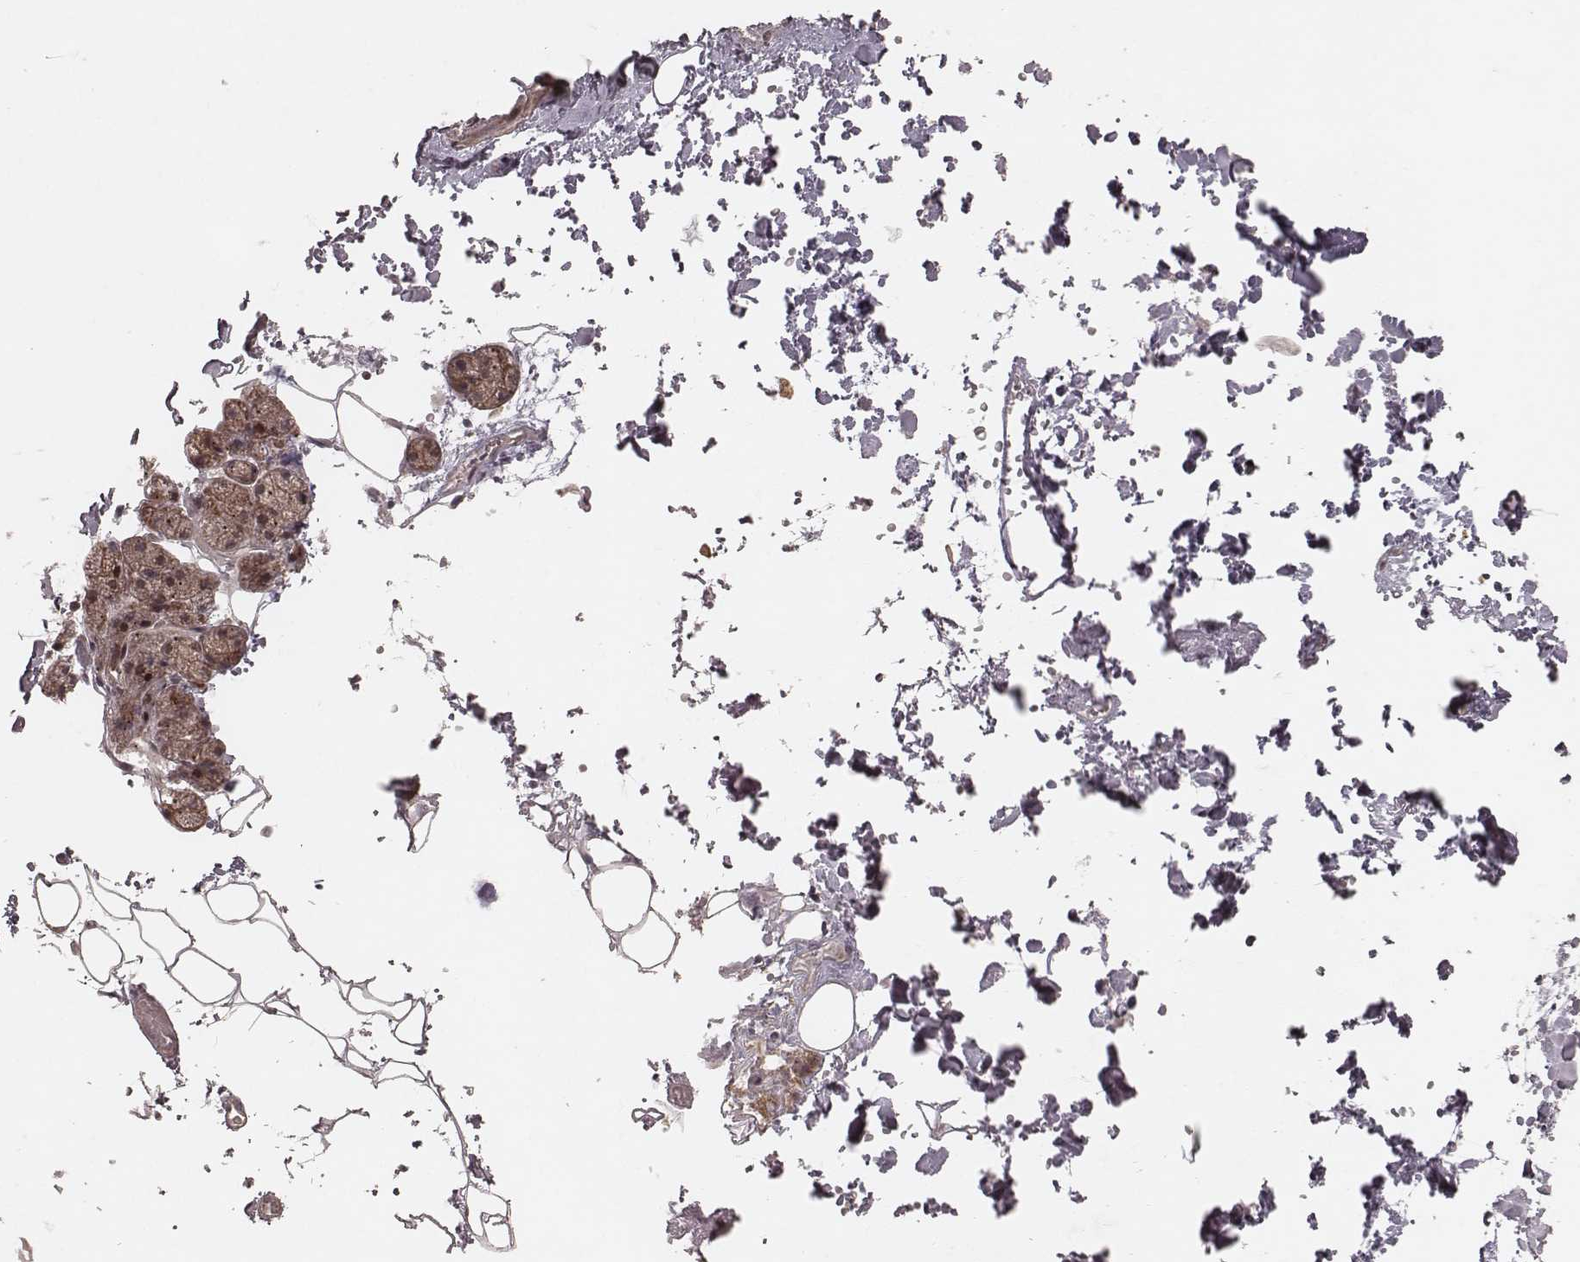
{"staining": {"intensity": "moderate", "quantity": ">75%", "location": "cytoplasmic/membranous"}, "tissue": "salivary gland", "cell_type": "Glandular cells", "image_type": "normal", "snomed": [{"axis": "morphology", "description": "Normal tissue, NOS"}, {"axis": "topography", "description": "Salivary gland"}], "caption": "DAB immunohistochemical staining of benign human salivary gland reveals moderate cytoplasmic/membranous protein positivity in about >75% of glandular cells. (DAB (3,3'-diaminobenzidine) = brown stain, brightfield microscopy at high magnification).", "gene": "NDUFA7", "patient": {"sex": "male", "age": 38}}